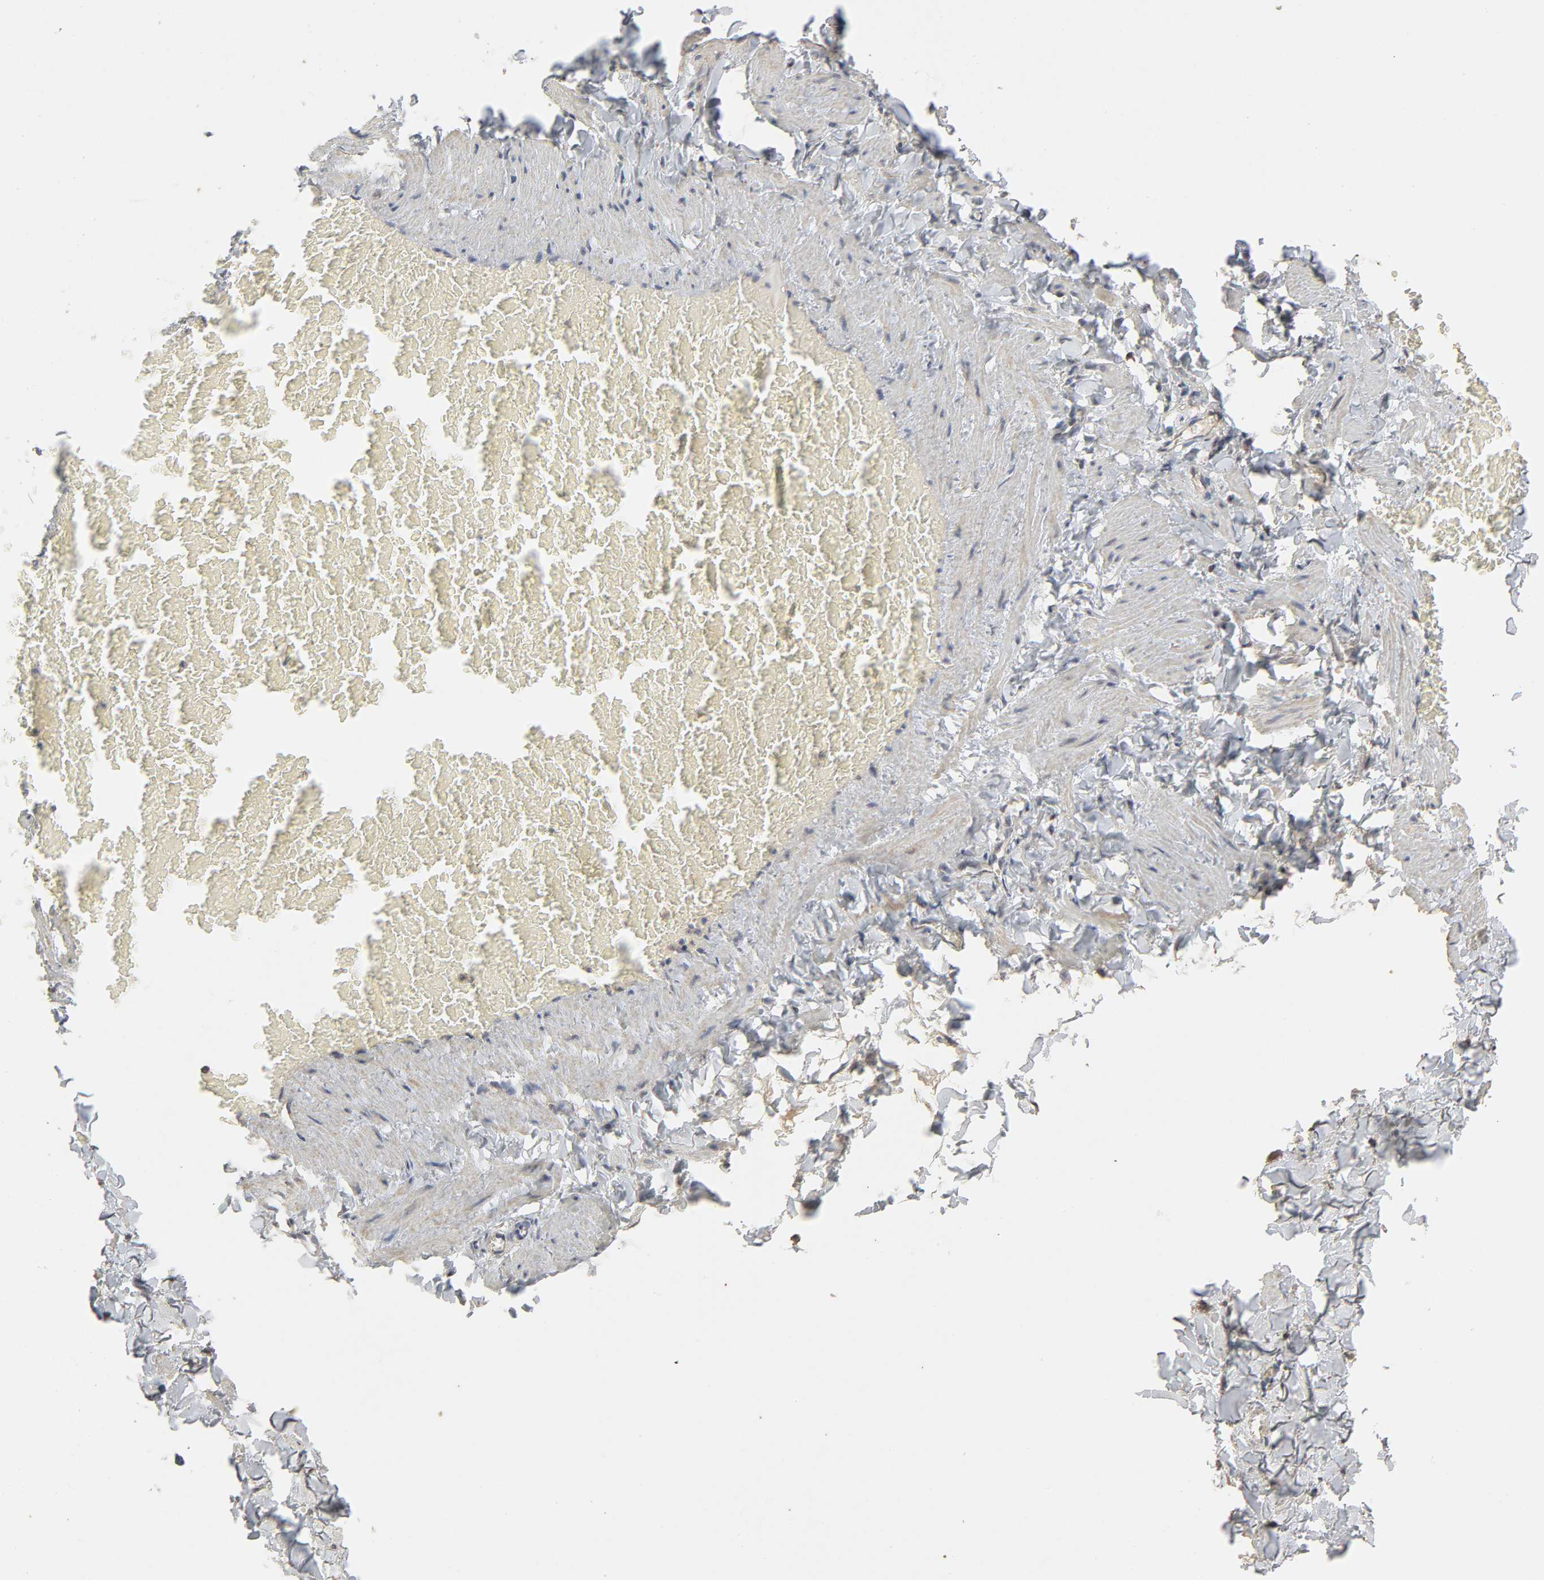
{"staining": {"intensity": "weak", "quantity": ">75%", "location": "cytoplasmic/membranous"}, "tissue": "adipose tissue", "cell_type": "Adipocytes", "image_type": "normal", "snomed": [{"axis": "morphology", "description": "Normal tissue, NOS"}, {"axis": "topography", "description": "Vascular tissue"}], "caption": "IHC micrograph of benign human adipose tissue stained for a protein (brown), which exhibits low levels of weak cytoplasmic/membranous positivity in approximately >75% of adipocytes.", "gene": "CDK6", "patient": {"sex": "male", "age": 41}}